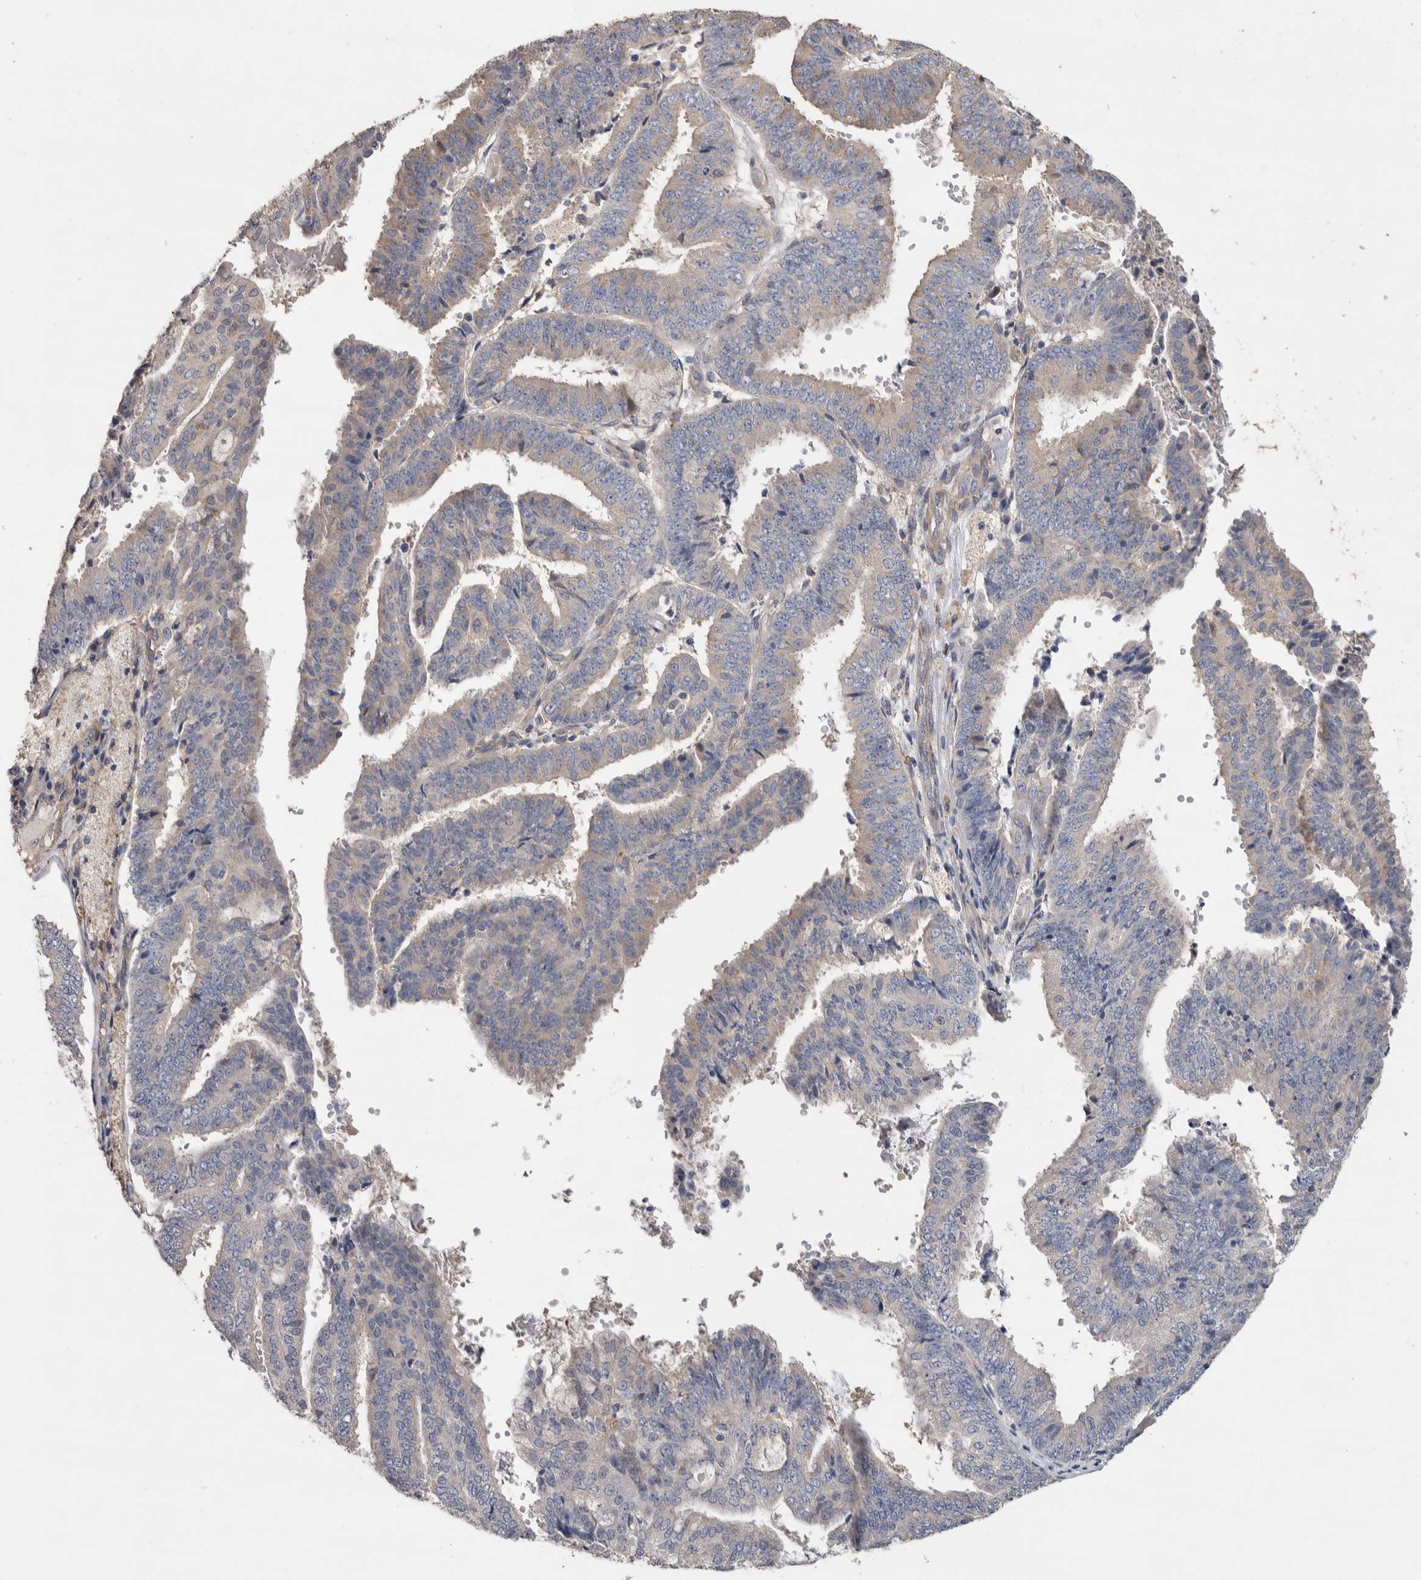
{"staining": {"intensity": "weak", "quantity": "25%-75%", "location": "cytoplasmic/membranous"}, "tissue": "endometrial cancer", "cell_type": "Tumor cells", "image_type": "cancer", "snomed": [{"axis": "morphology", "description": "Adenocarcinoma, NOS"}, {"axis": "topography", "description": "Endometrium"}], "caption": "Endometrial adenocarcinoma tissue demonstrates weak cytoplasmic/membranous staining in approximately 25%-75% of tumor cells (DAB = brown stain, brightfield microscopy at high magnification).", "gene": "GCNA", "patient": {"sex": "female", "age": 63}}